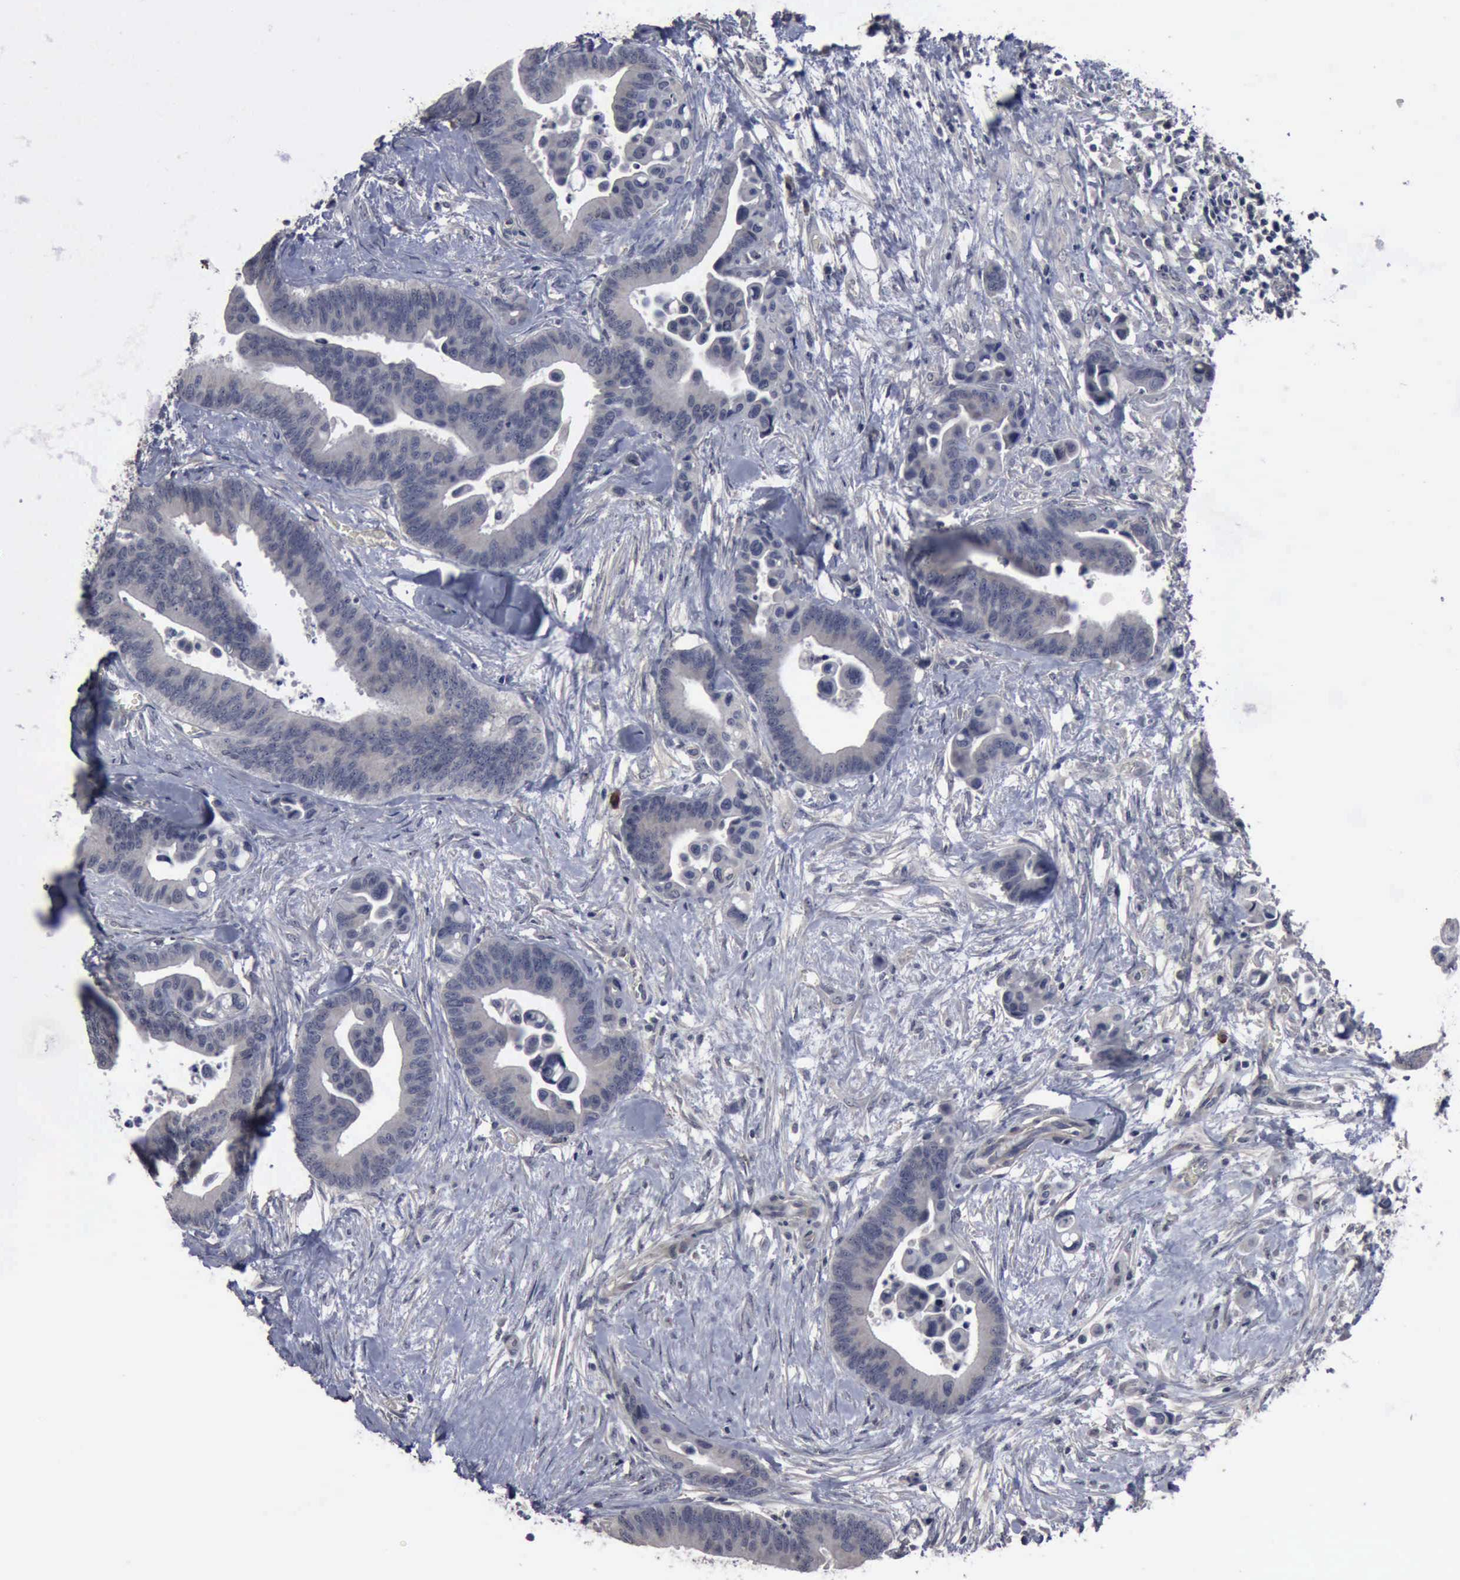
{"staining": {"intensity": "negative", "quantity": "none", "location": "none"}, "tissue": "colorectal cancer", "cell_type": "Tumor cells", "image_type": "cancer", "snomed": [{"axis": "morphology", "description": "Adenocarcinoma, NOS"}, {"axis": "topography", "description": "Colon"}], "caption": "DAB (3,3'-diaminobenzidine) immunohistochemical staining of colorectal cancer exhibits no significant positivity in tumor cells.", "gene": "MYO18B", "patient": {"sex": "male", "age": 82}}